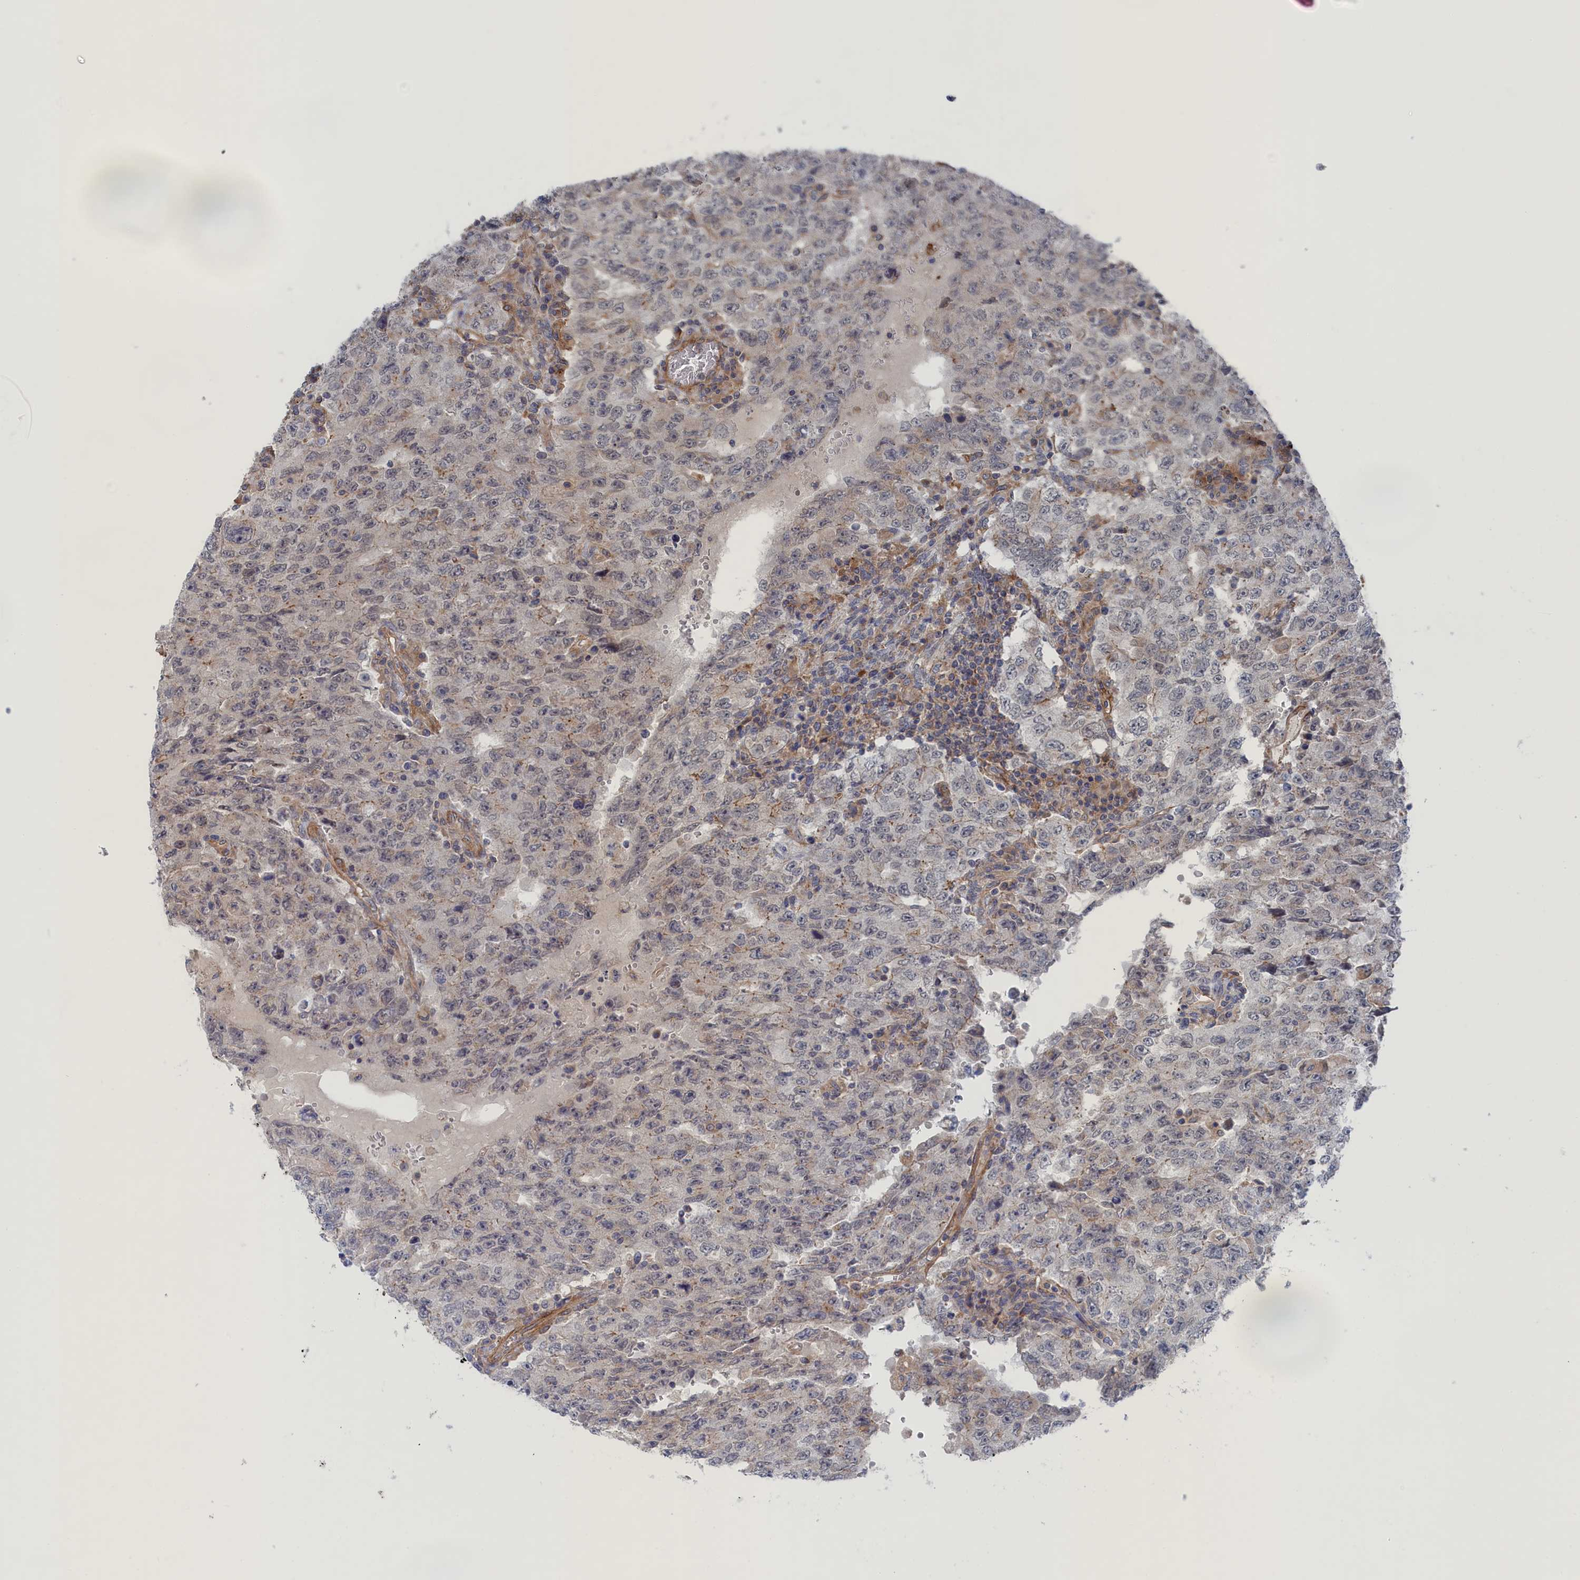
{"staining": {"intensity": "weak", "quantity": "<25%", "location": "cytoplasmic/membranous"}, "tissue": "testis cancer", "cell_type": "Tumor cells", "image_type": "cancer", "snomed": [{"axis": "morphology", "description": "Carcinoma, Embryonal, NOS"}, {"axis": "topography", "description": "Testis"}], "caption": "A high-resolution micrograph shows immunohistochemistry (IHC) staining of embryonal carcinoma (testis), which displays no significant expression in tumor cells. (DAB (3,3'-diaminobenzidine) immunohistochemistry visualized using brightfield microscopy, high magnification).", "gene": "FILIP1L", "patient": {"sex": "male", "age": 26}}